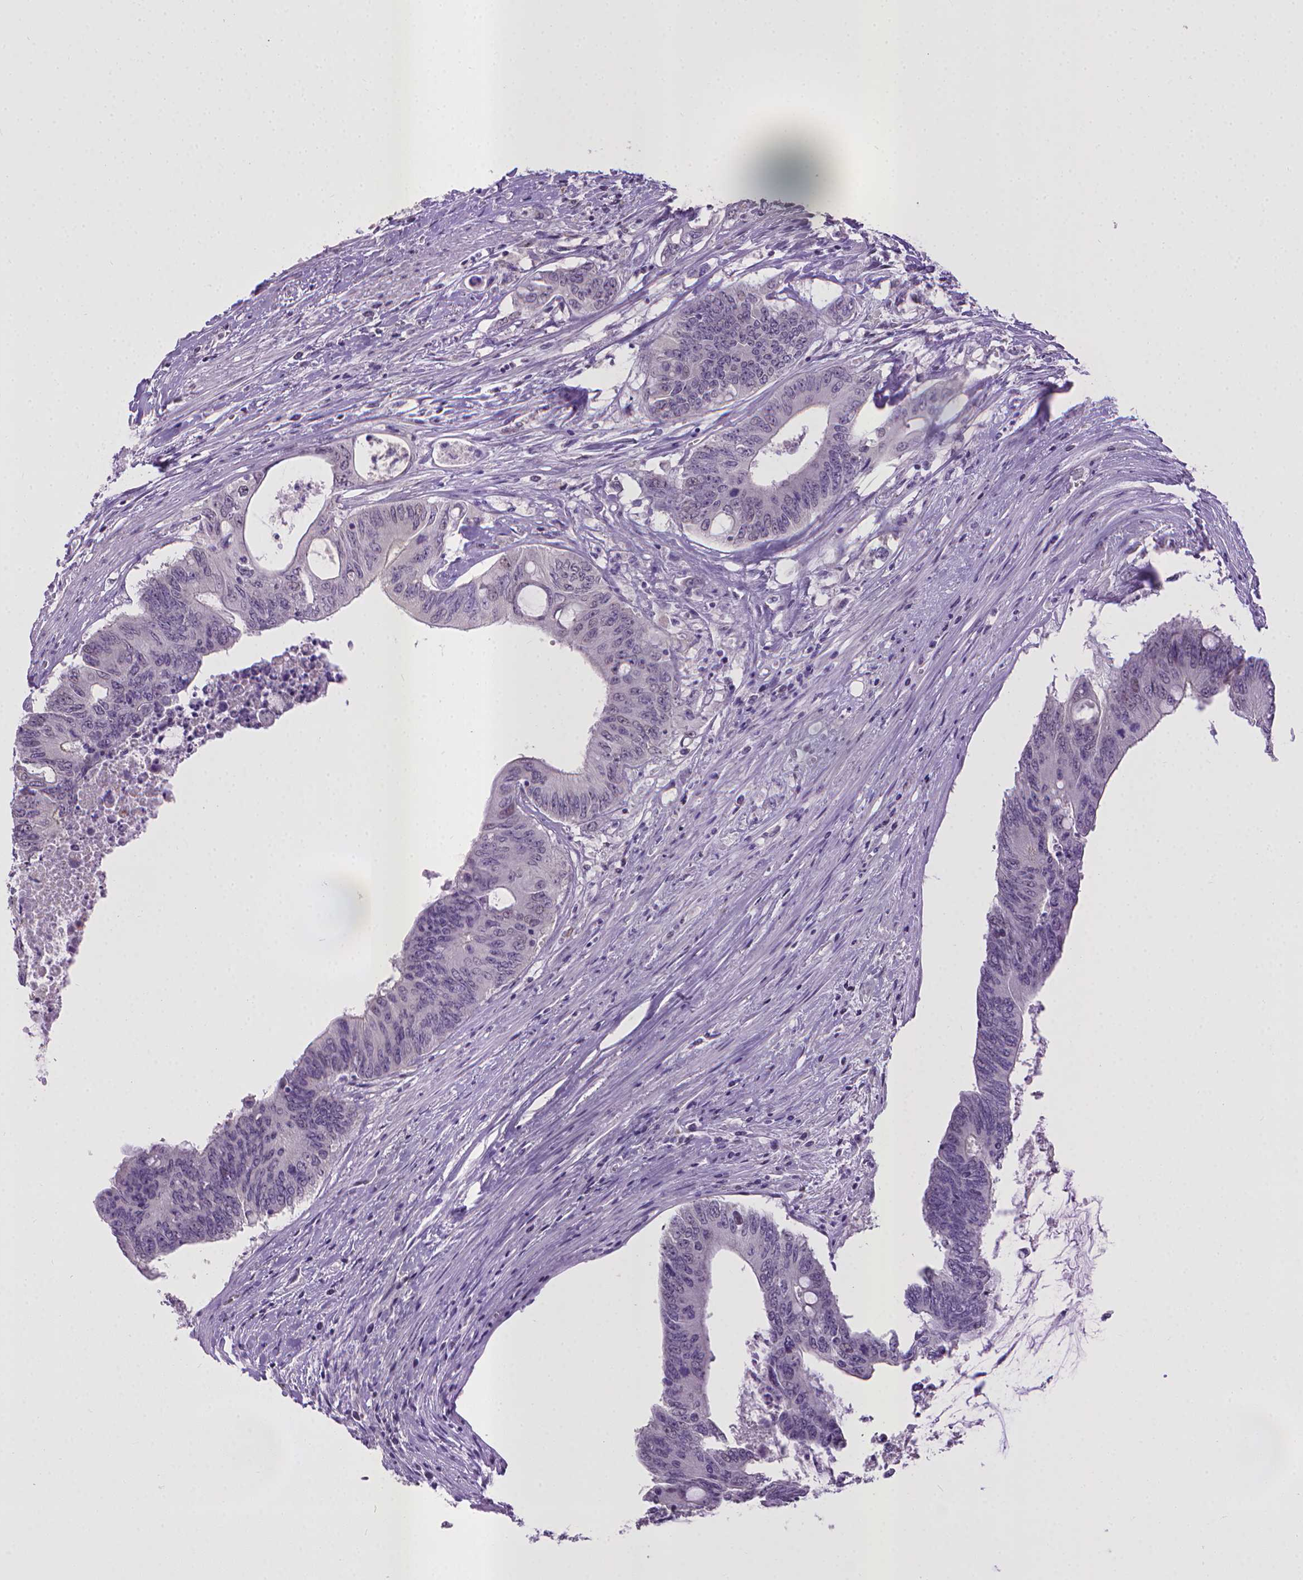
{"staining": {"intensity": "negative", "quantity": "none", "location": "none"}, "tissue": "colorectal cancer", "cell_type": "Tumor cells", "image_type": "cancer", "snomed": [{"axis": "morphology", "description": "Adenocarcinoma, NOS"}, {"axis": "topography", "description": "Rectum"}], "caption": "Immunohistochemical staining of colorectal cancer (adenocarcinoma) reveals no significant expression in tumor cells.", "gene": "KMO", "patient": {"sex": "male", "age": 59}}